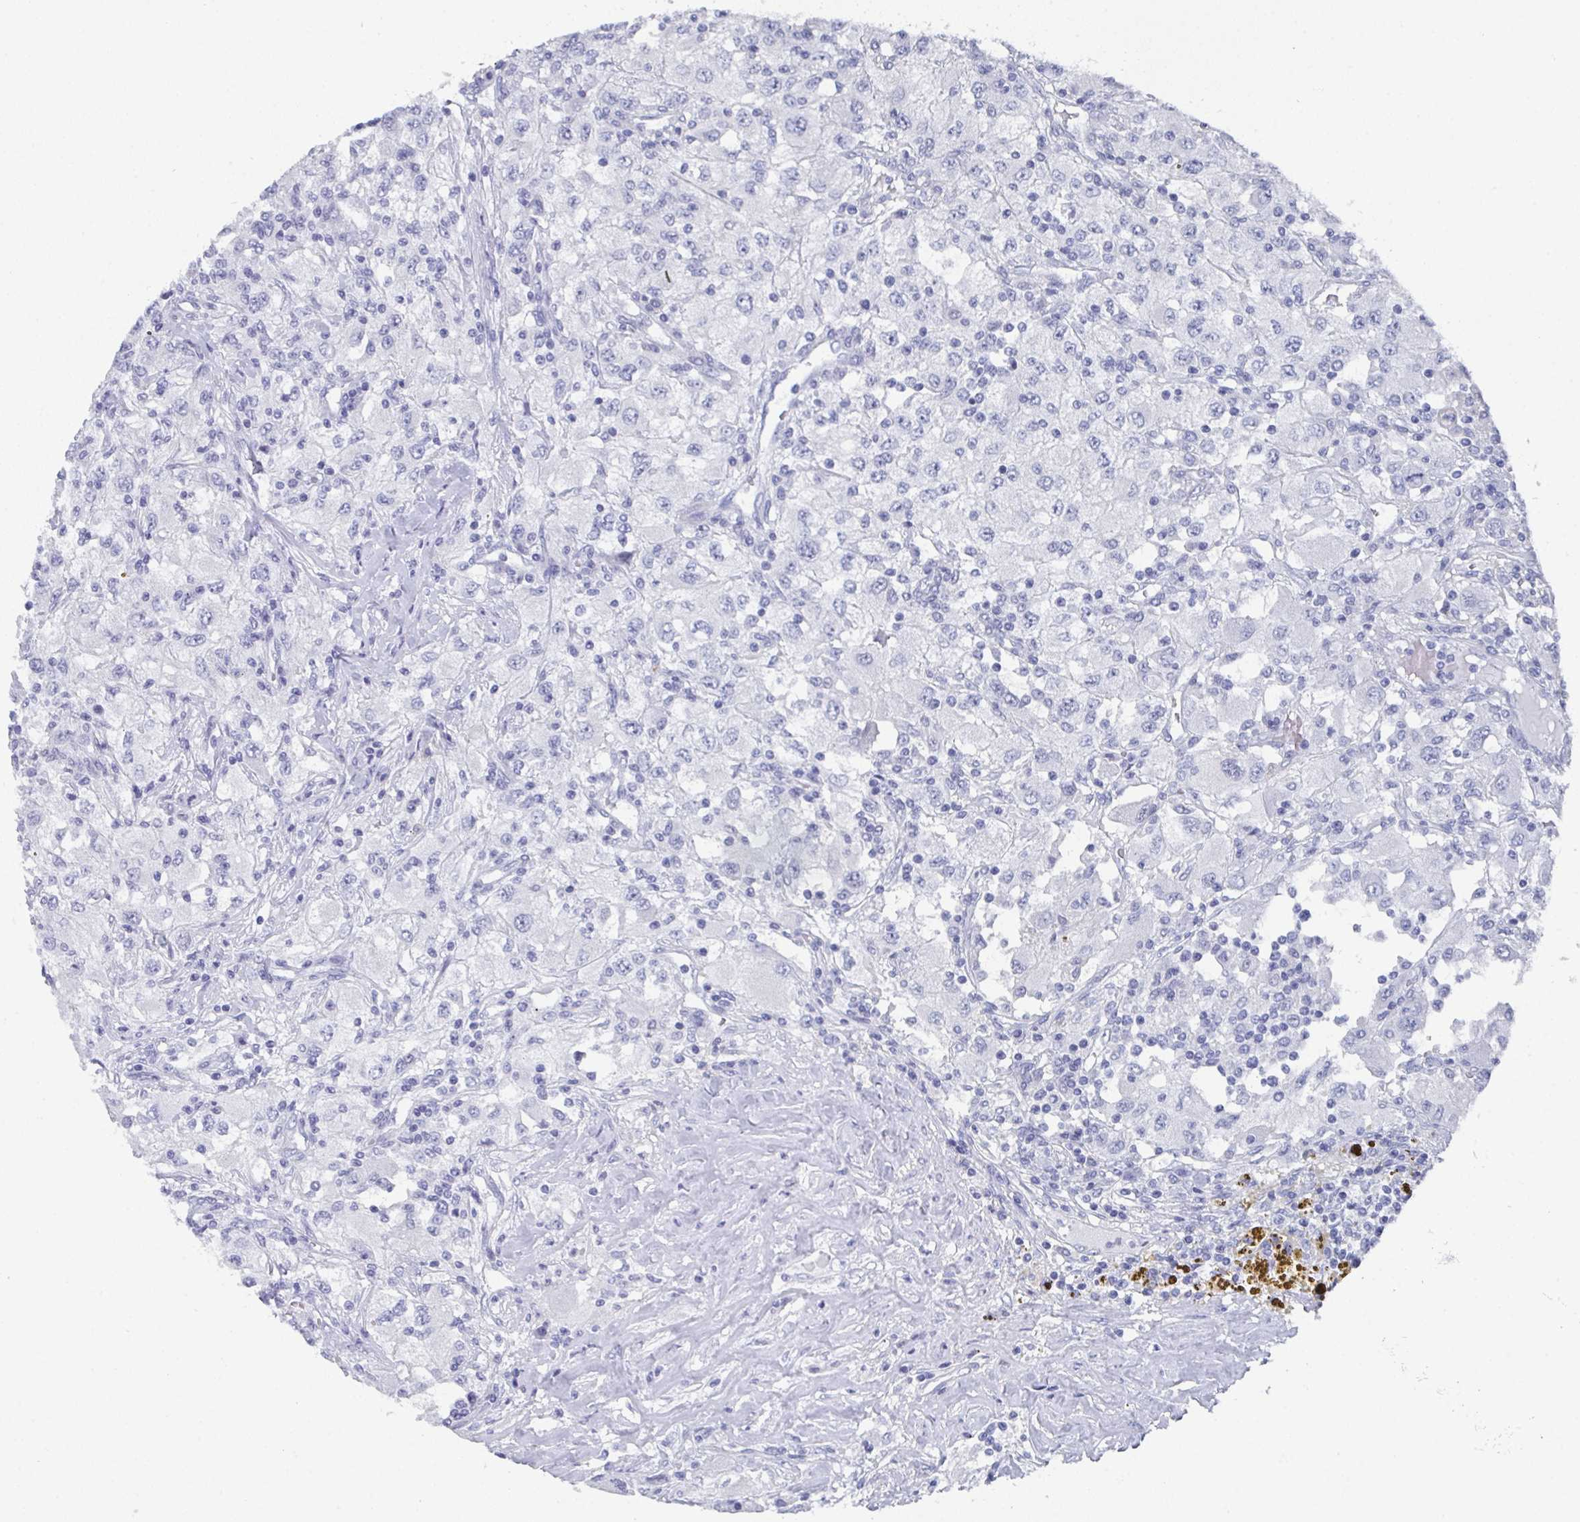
{"staining": {"intensity": "negative", "quantity": "none", "location": "none"}, "tissue": "renal cancer", "cell_type": "Tumor cells", "image_type": "cancer", "snomed": [{"axis": "morphology", "description": "Adenocarcinoma, NOS"}, {"axis": "topography", "description": "Kidney"}], "caption": "Immunohistochemistry photomicrograph of neoplastic tissue: renal cancer (adenocarcinoma) stained with DAB (3,3'-diaminobenzidine) displays no significant protein staining in tumor cells.", "gene": "DYDC2", "patient": {"sex": "female", "age": 67}}